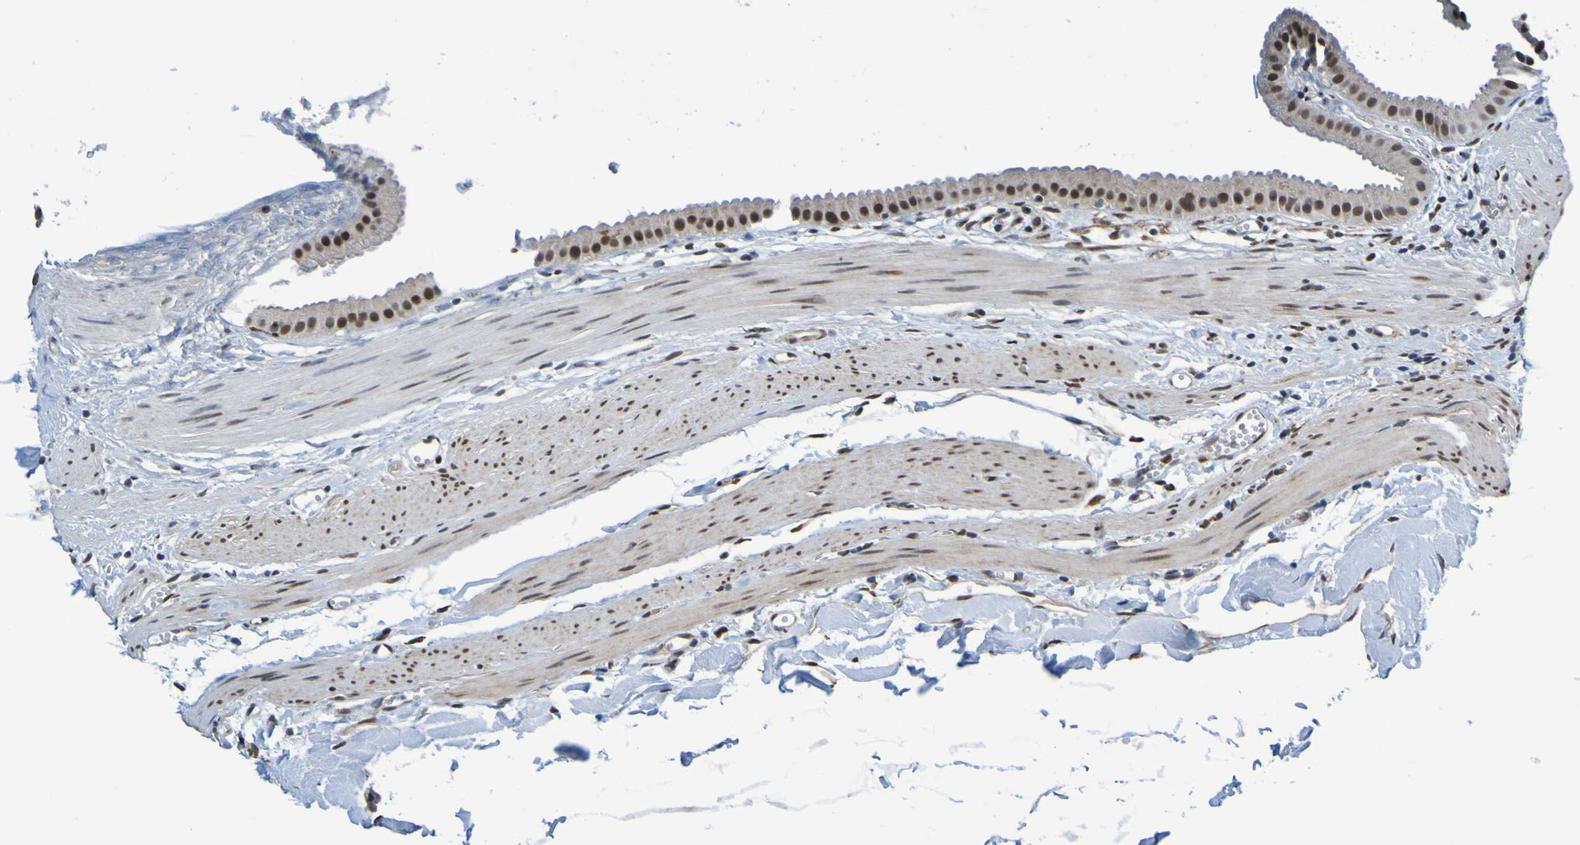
{"staining": {"intensity": "strong", "quantity": ">75%", "location": "nuclear"}, "tissue": "gallbladder", "cell_type": "Glandular cells", "image_type": "normal", "snomed": [{"axis": "morphology", "description": "Normal tissue, NOS"}, {"axis": "topography", "description": "Gallbladder"}], "caption": "About >75% of glandular cells in normal human gallbladder display strong nuclear protein positivity as visualized by brown immunohistochemical staining.", "gene": "HDAC2", "patient": {"sex": "female", "age": 64}}